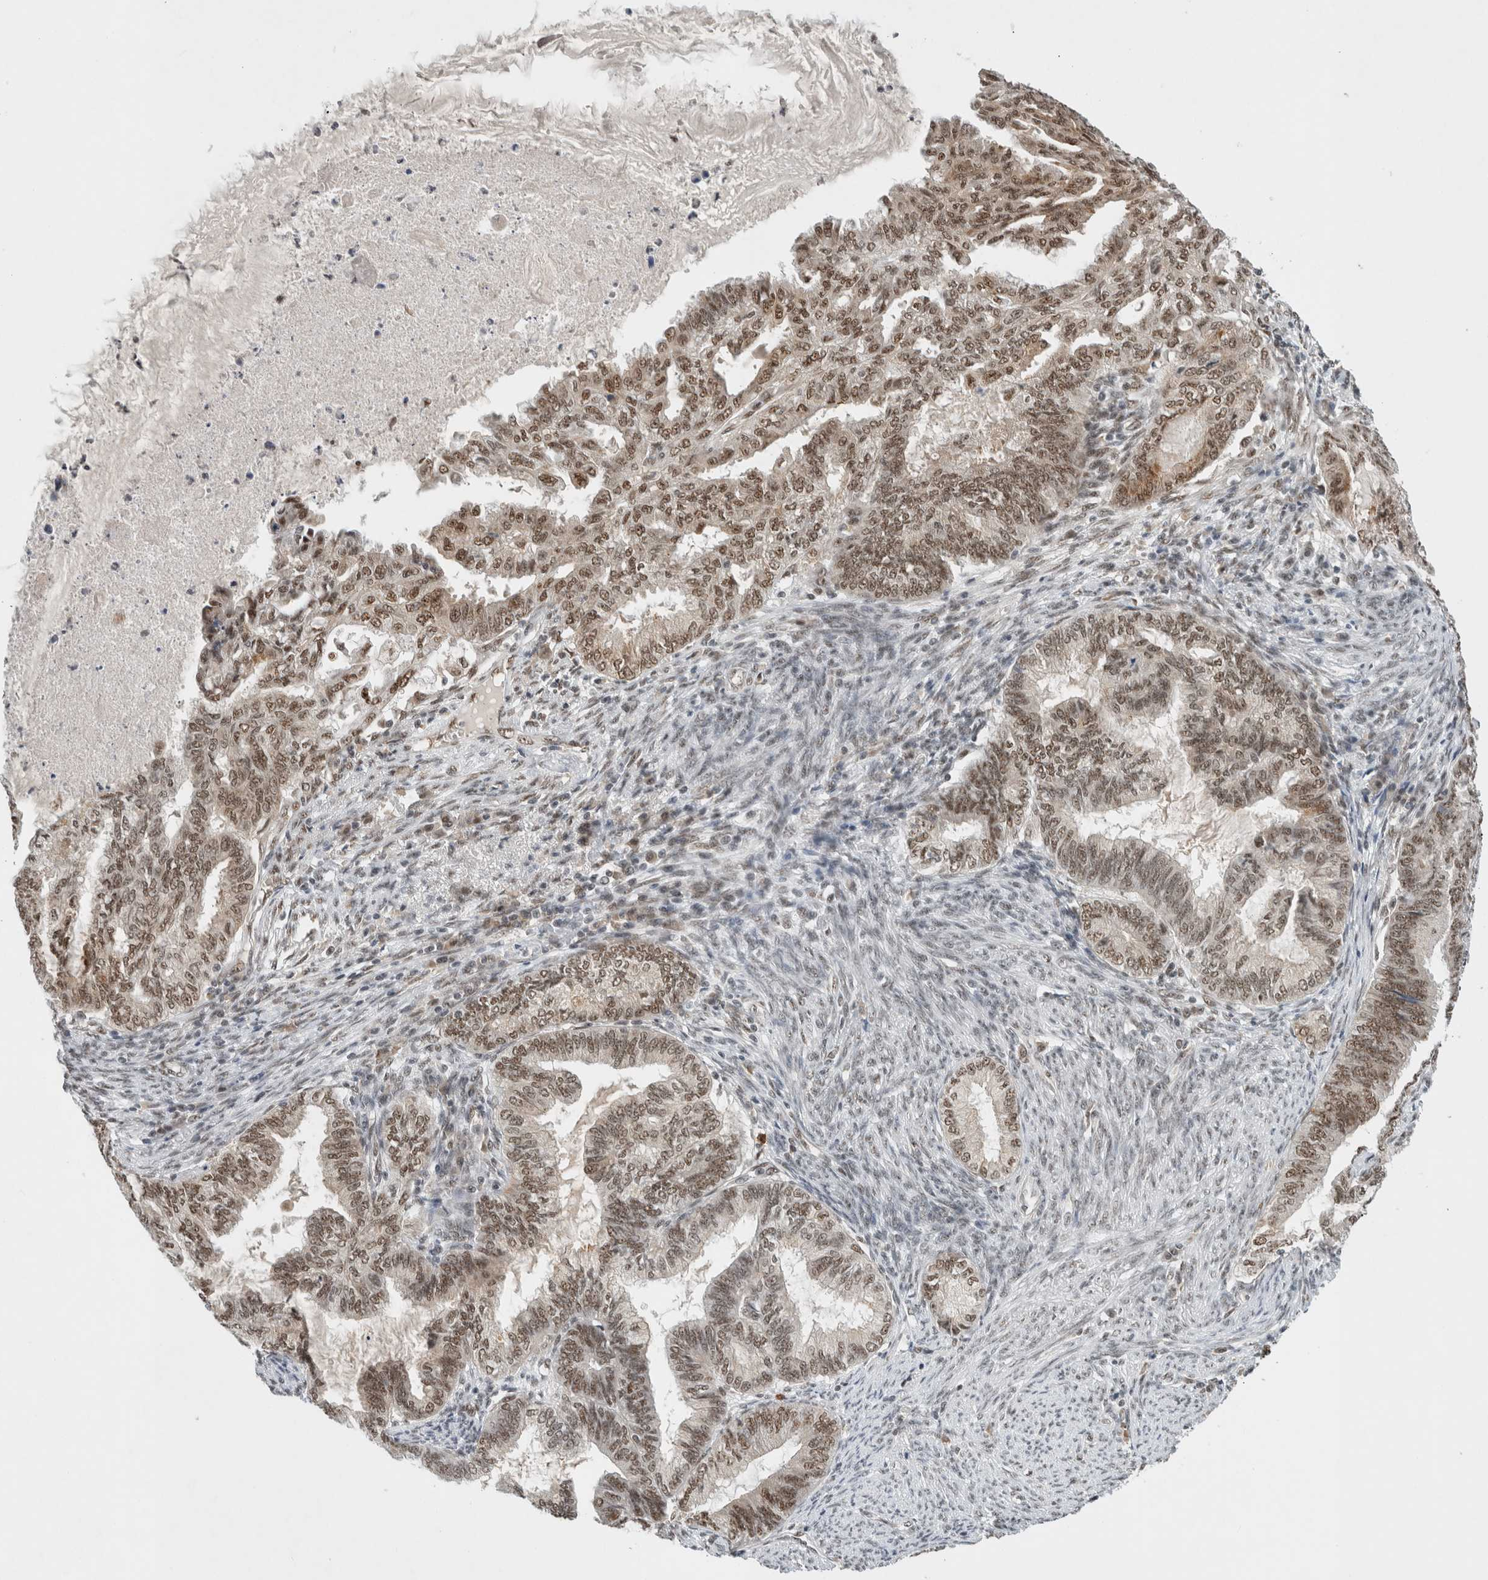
{"staining": {"intensity": "moderate", "quantity": ">75%", "location": "nuclear"}, "tissue": "endometrial cancer", "cell_type": "Tumor cells", "image_type": "cancer", "snomed": [{"axis": "morphology", "description": "Adenocarcinoma, NOS"}, {"axis": "topography", "description": "Endometrium"}], "caption": "This is an image of IHC staining of endometrial adenocarcinoma, which shows moderate positivity in the nuclear of tumor cells.", "gene": "NCAPG2", "patient": {"sex": "female", "age": 86}}